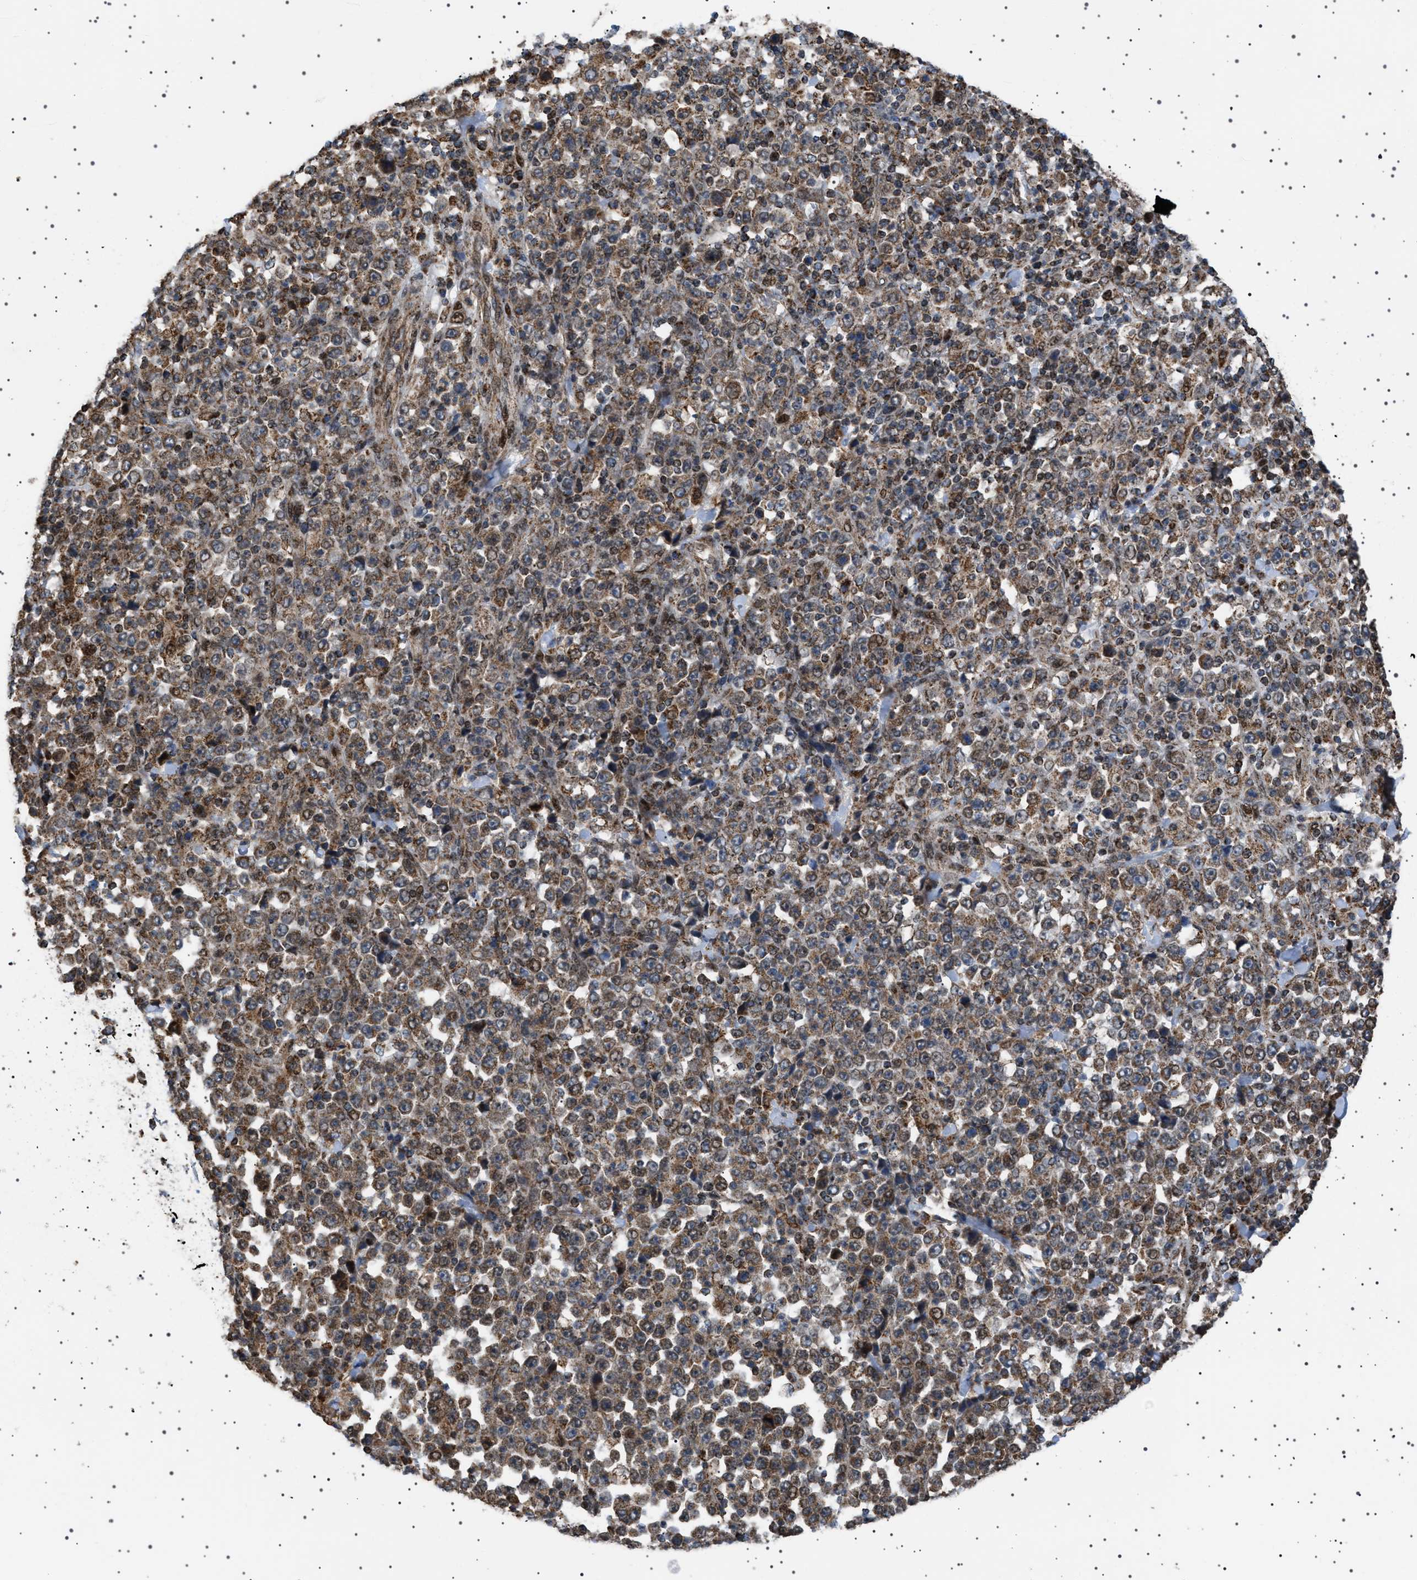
{"staining": {"intensity": "moderate", "quantity": ">75%", "location": "cytoplasmic/membranous,nuclear"}, "tissue": "stomach cancer", "cell_type": "Tumor cells", "image_type": "cancer", "snomed": [{"axis": "morphology", "description": "Normal tissue, NOS"}, {"axis": "morphology", "description": "Adenocarcinoma, NOS"}, {"axis": "topography", "description": "Stomach, upper"}, {"axis": "topography", "description": "Stomach"}], "caption": "Adenocarcinoma (stomach) stained for a protein demonstrates moderate cytoplasmic/membranous and nuclear positivity in tumor cells. (DAB (3,3'-diaminobenzidine) IHC, brown staining for protein, blue staining for nuclei).", "gene": "MELK", "patient": {"sex": "male", "age": 59}}